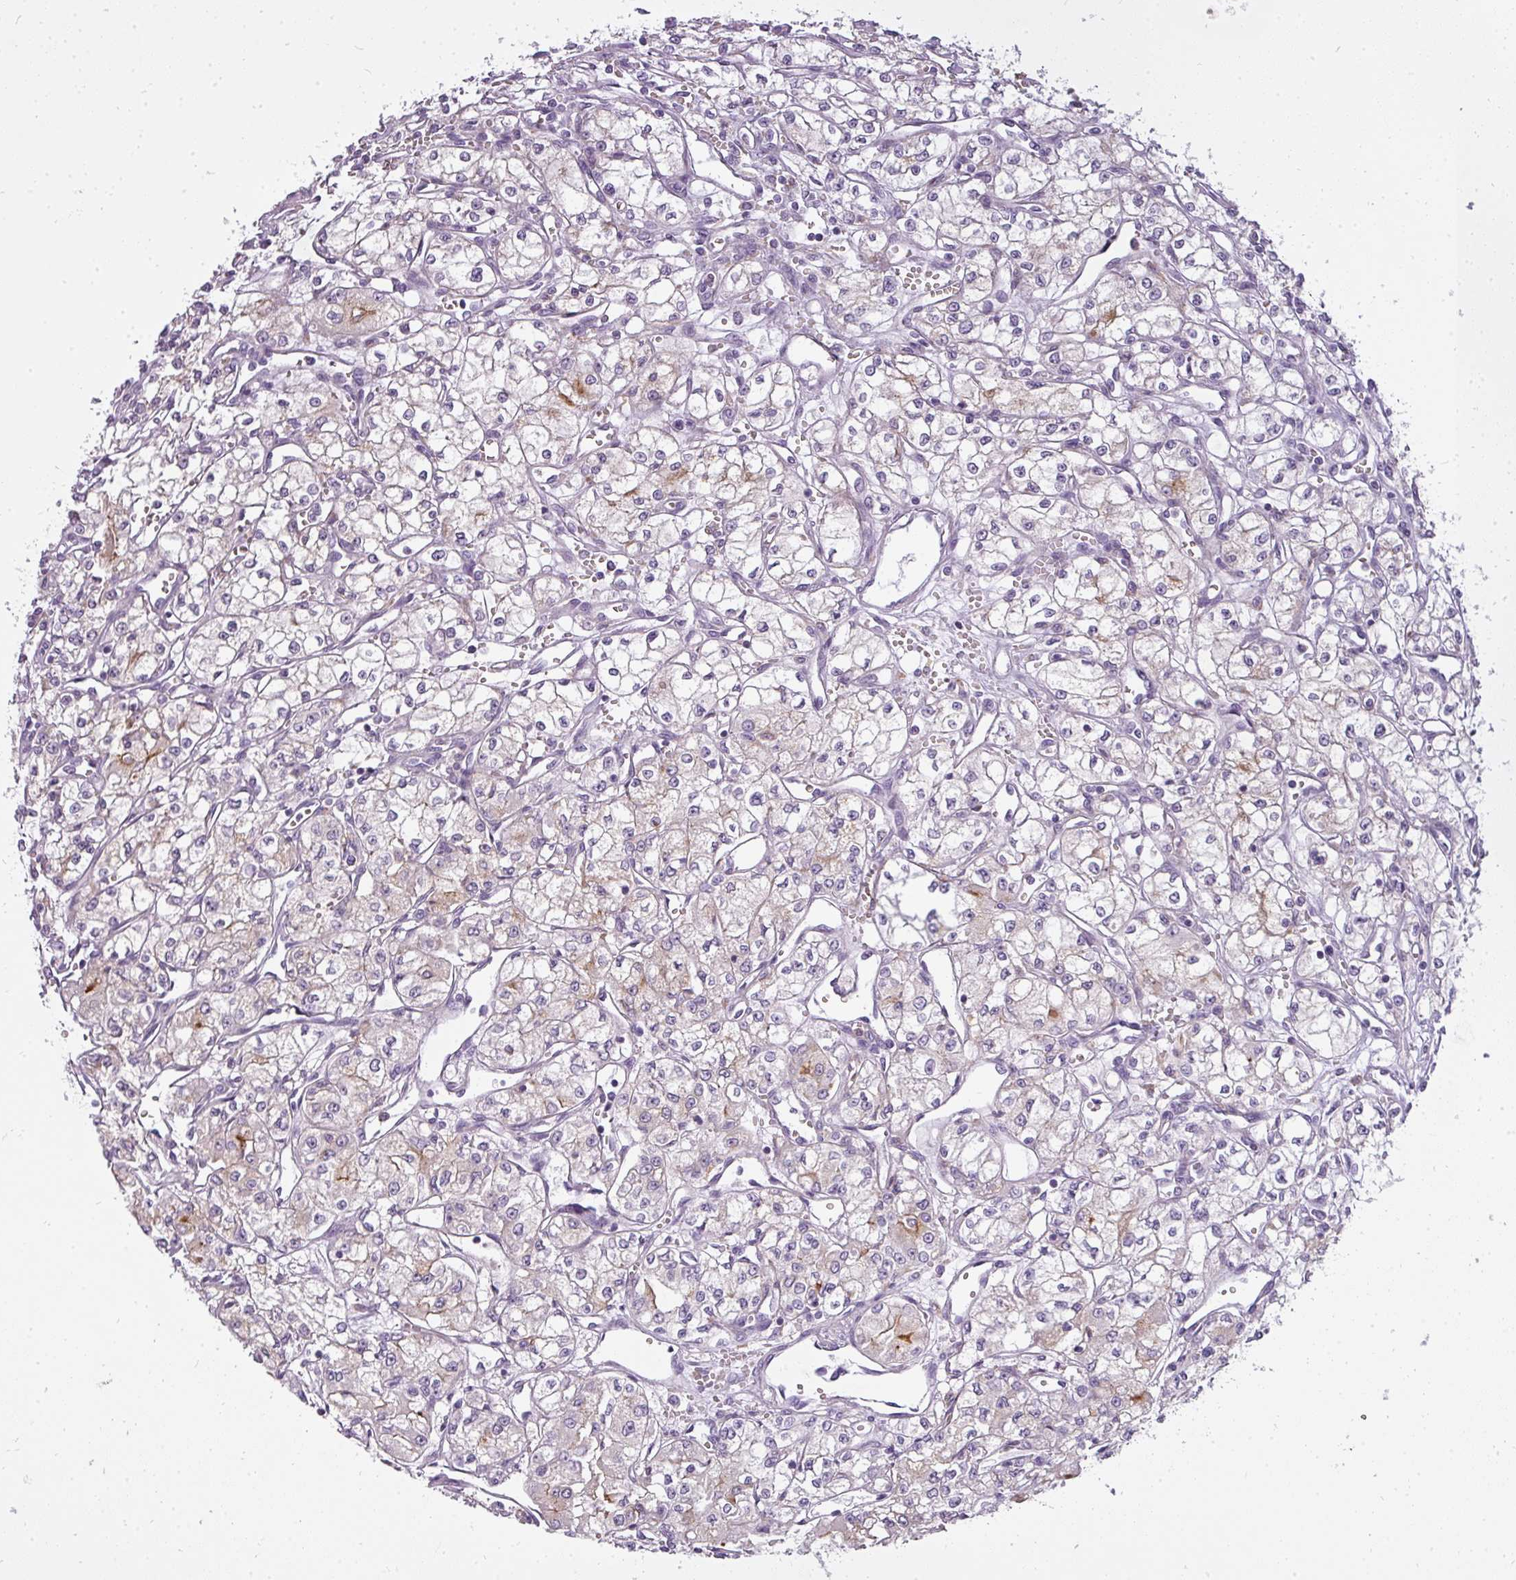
{"staining": {"intensity": "moderate", "quantity": "<25%", "location": "cytoplasmic/membranous"}, "tissue": "renal cancer", "cell_type": "Tumor cells", "image_type": "cancer", "snomed": [{"axis": "morphology", "description": "Adenocarcinoma, NOS"}, {"axis": "topography", "description": "Kidney"}], "caption": "Immunohistochemical staining of human renal cancer (adenocarcinoma) exhibits low levels of moderate cytoplasmic/membranous positivity in about <25% of tumor cells.", "gene": "ATP6V1D", "patient": {"sex": "male", "age": 59}}